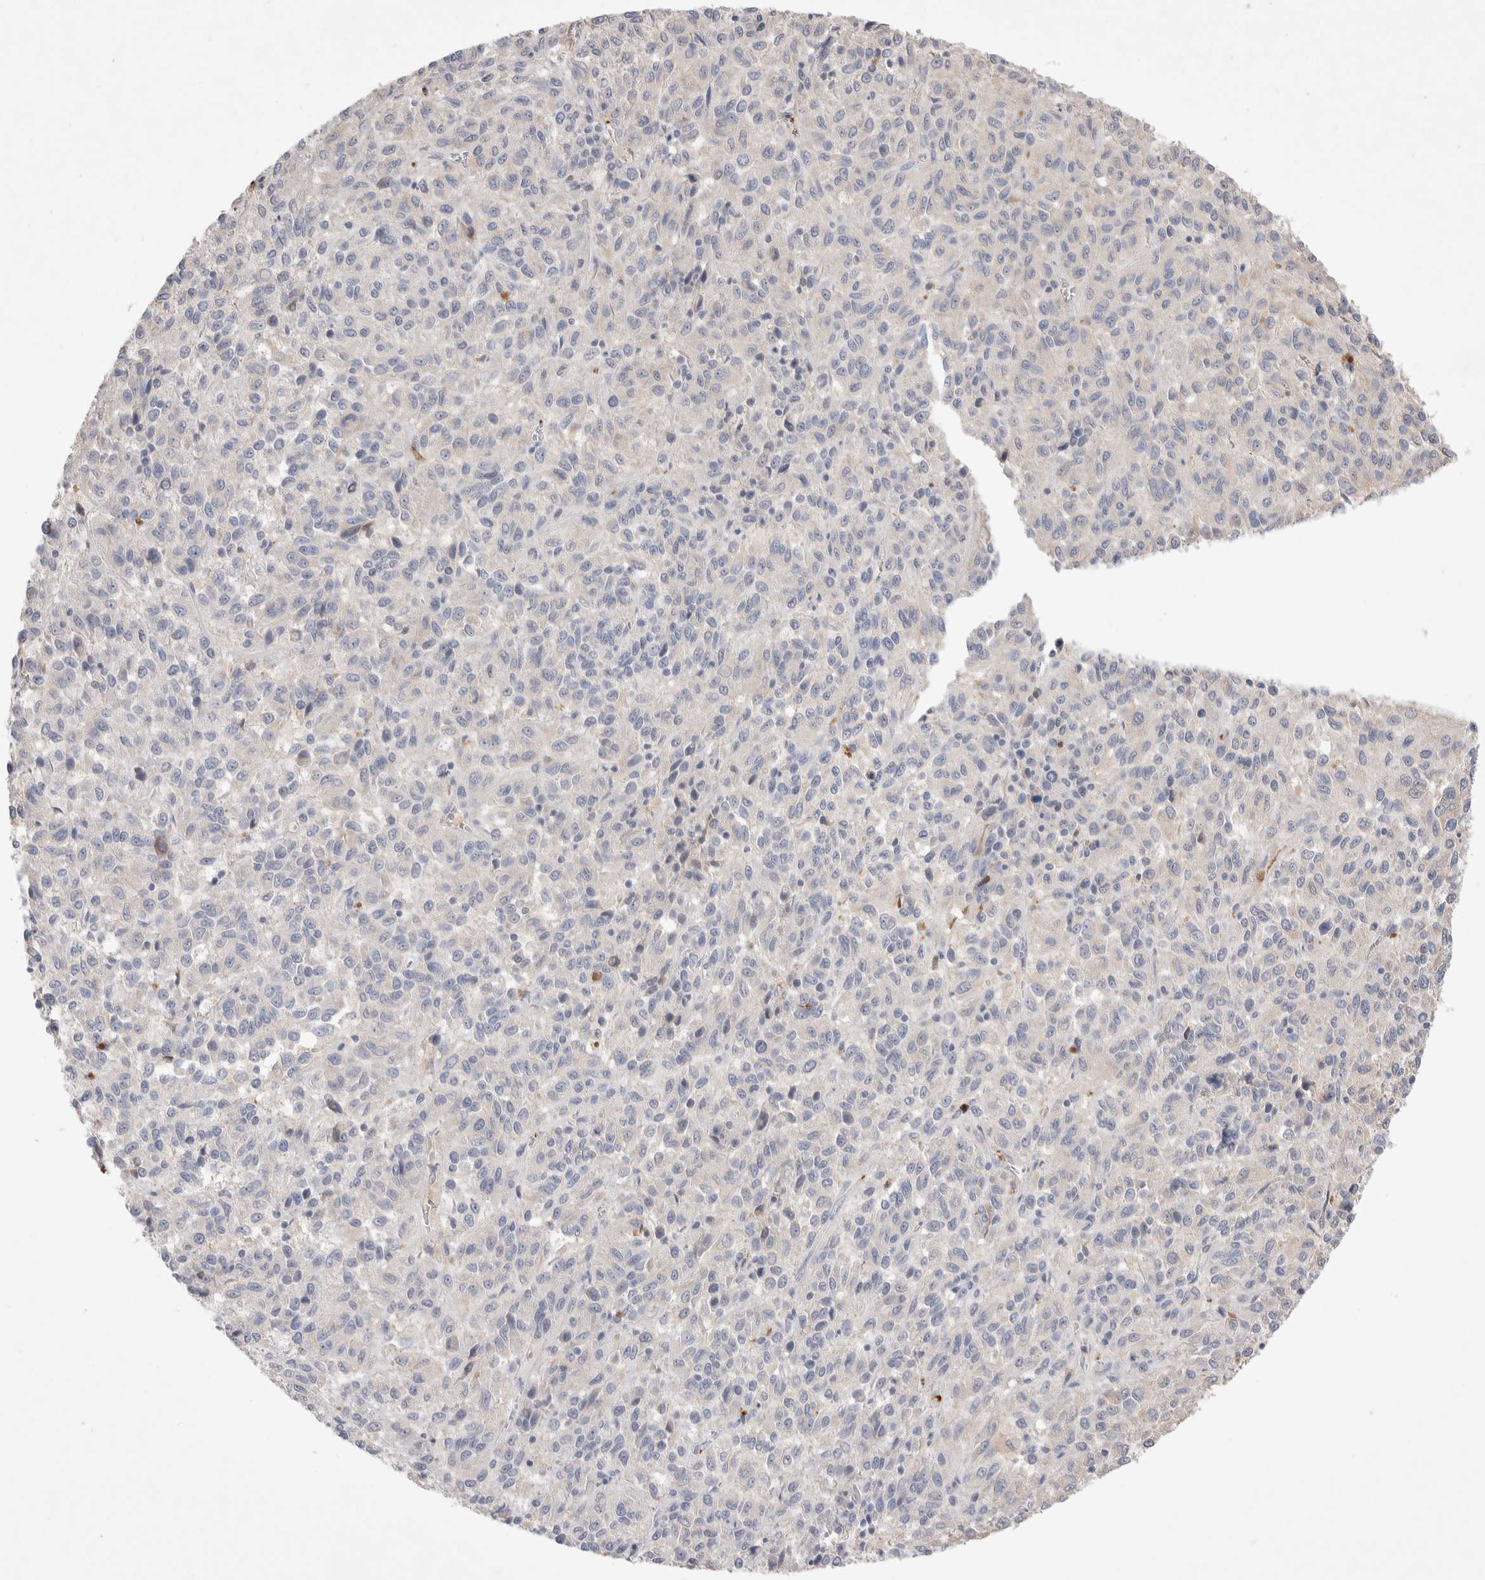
{"staining": {"intensity": "negative", "quantity": "none", "location": "none"}, "tissue": "melanoma", "cell_type": "Tumor cells", "image_type": "cancer", "snomed": [{"axis": "morphology", "description": "Malignant melanoma, Metastatic site"}, {"axis": "topography", "description": "Lung"}], "caption": "High power microscopy micrograph of an IHC histopathology image of malignant melanoma (metastatic site), revealing no significant staining in tumor cells. (DAB immunohistochemistry with hematoxylin counter stain).", "gene": "FFAR2", "patient": {"sex": "male", "age": 64}}